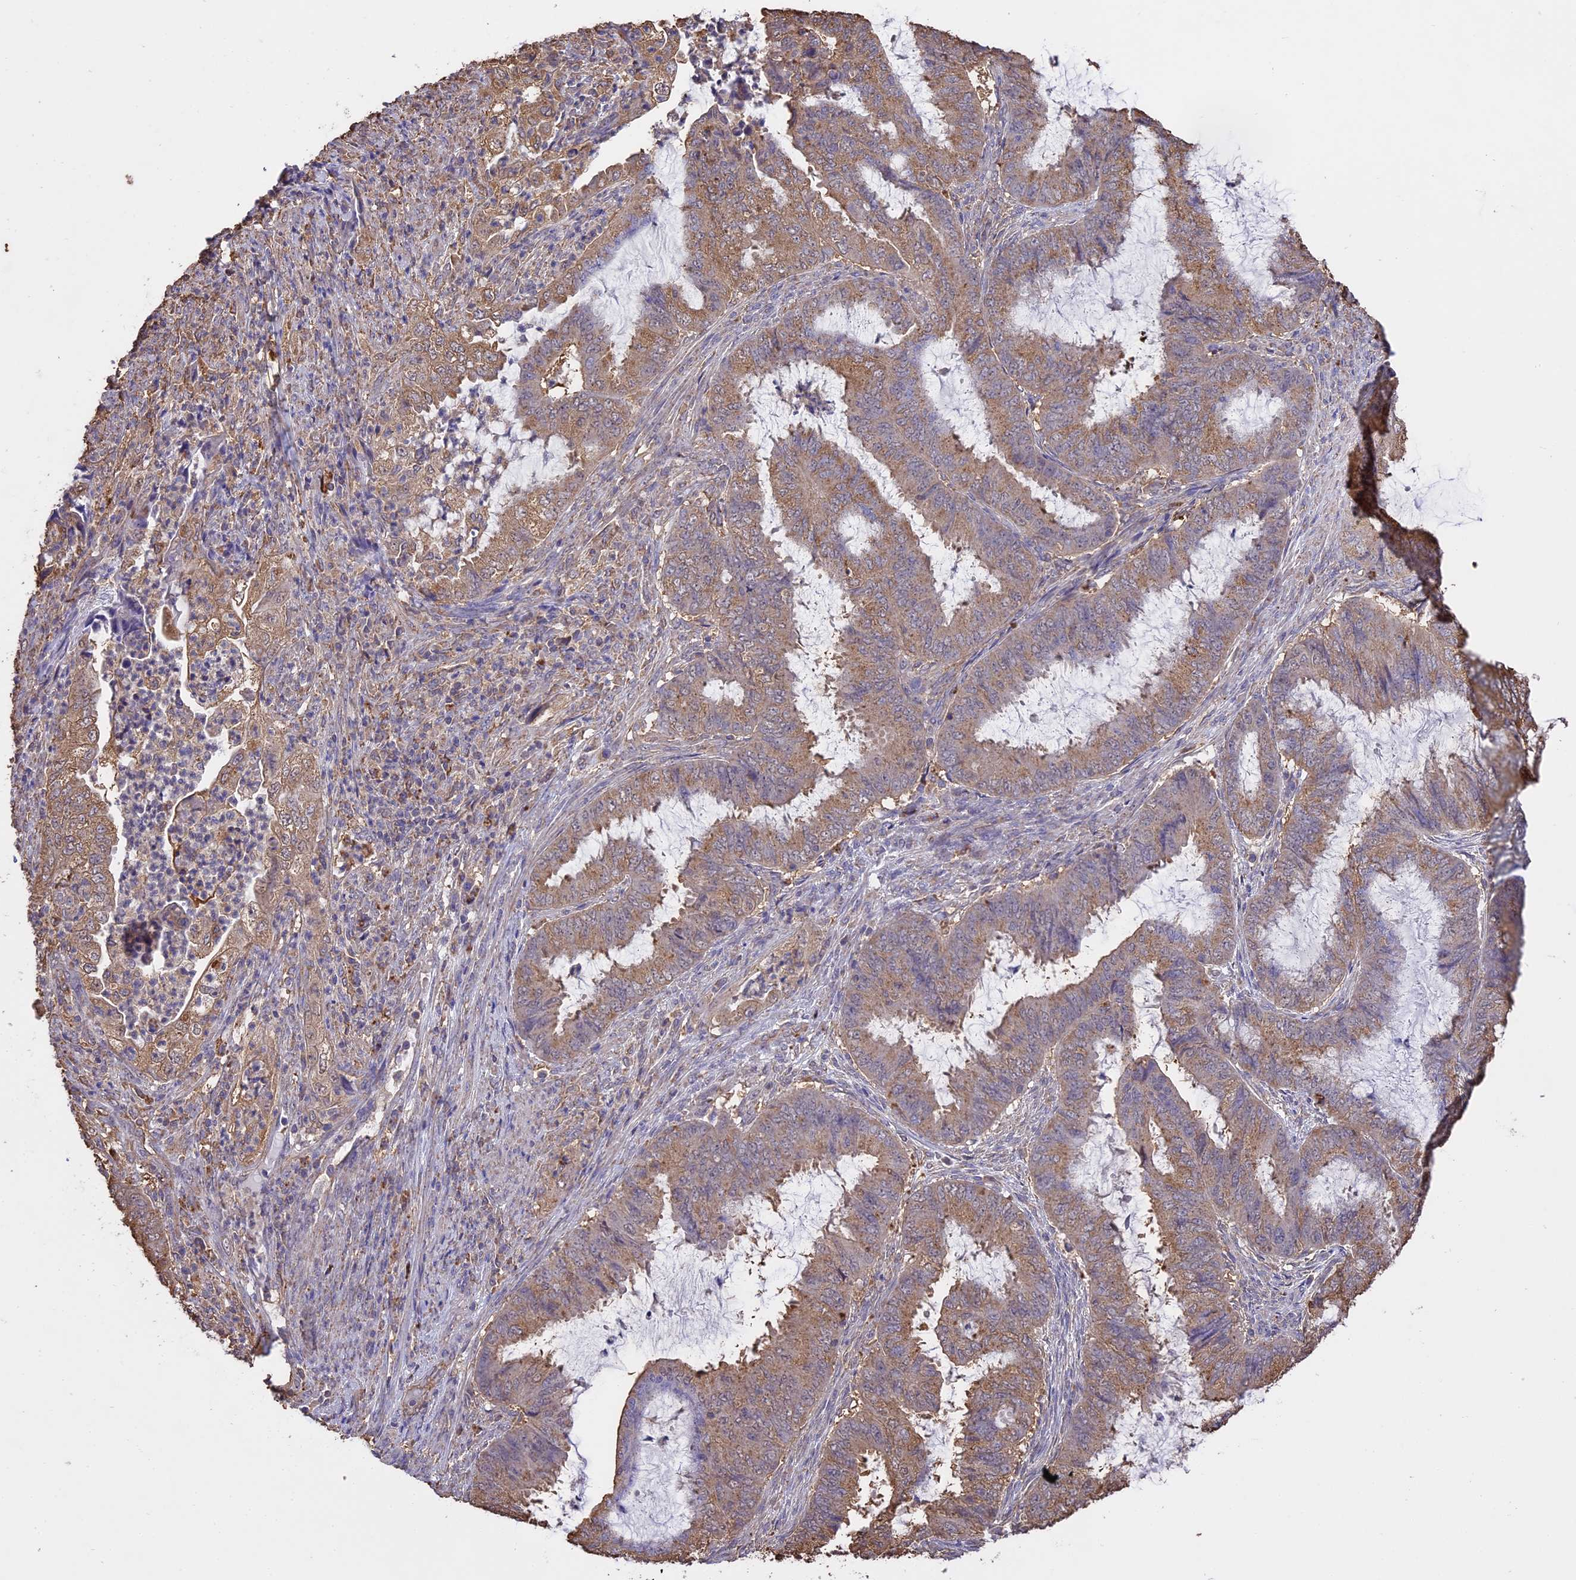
{"staining": {"intensity": "moderate", "quantity": "<25%", "location": "cytoplasmic/membranous"}, "tissue": "endometrial cancer", "cell_type": "Tumor cells", "image_type": "cancer", "snomed": [{"axis": "morphology", "description": "Adenocarcinoma, NOS"}, {"axis": "topography", "description": "Endometrium"}], "caption": "Immunohistochemical staining of endometrial cancer displays low levels of moderate cytoplasmic/membranous positivity in about <25% of tumor cells. Immunohistochemistry (ihc) stains the protein in brown and the nuclei are stained blue.", "gene": "ARHGAP19", "patient": {"sex": "female", "age": 51}}